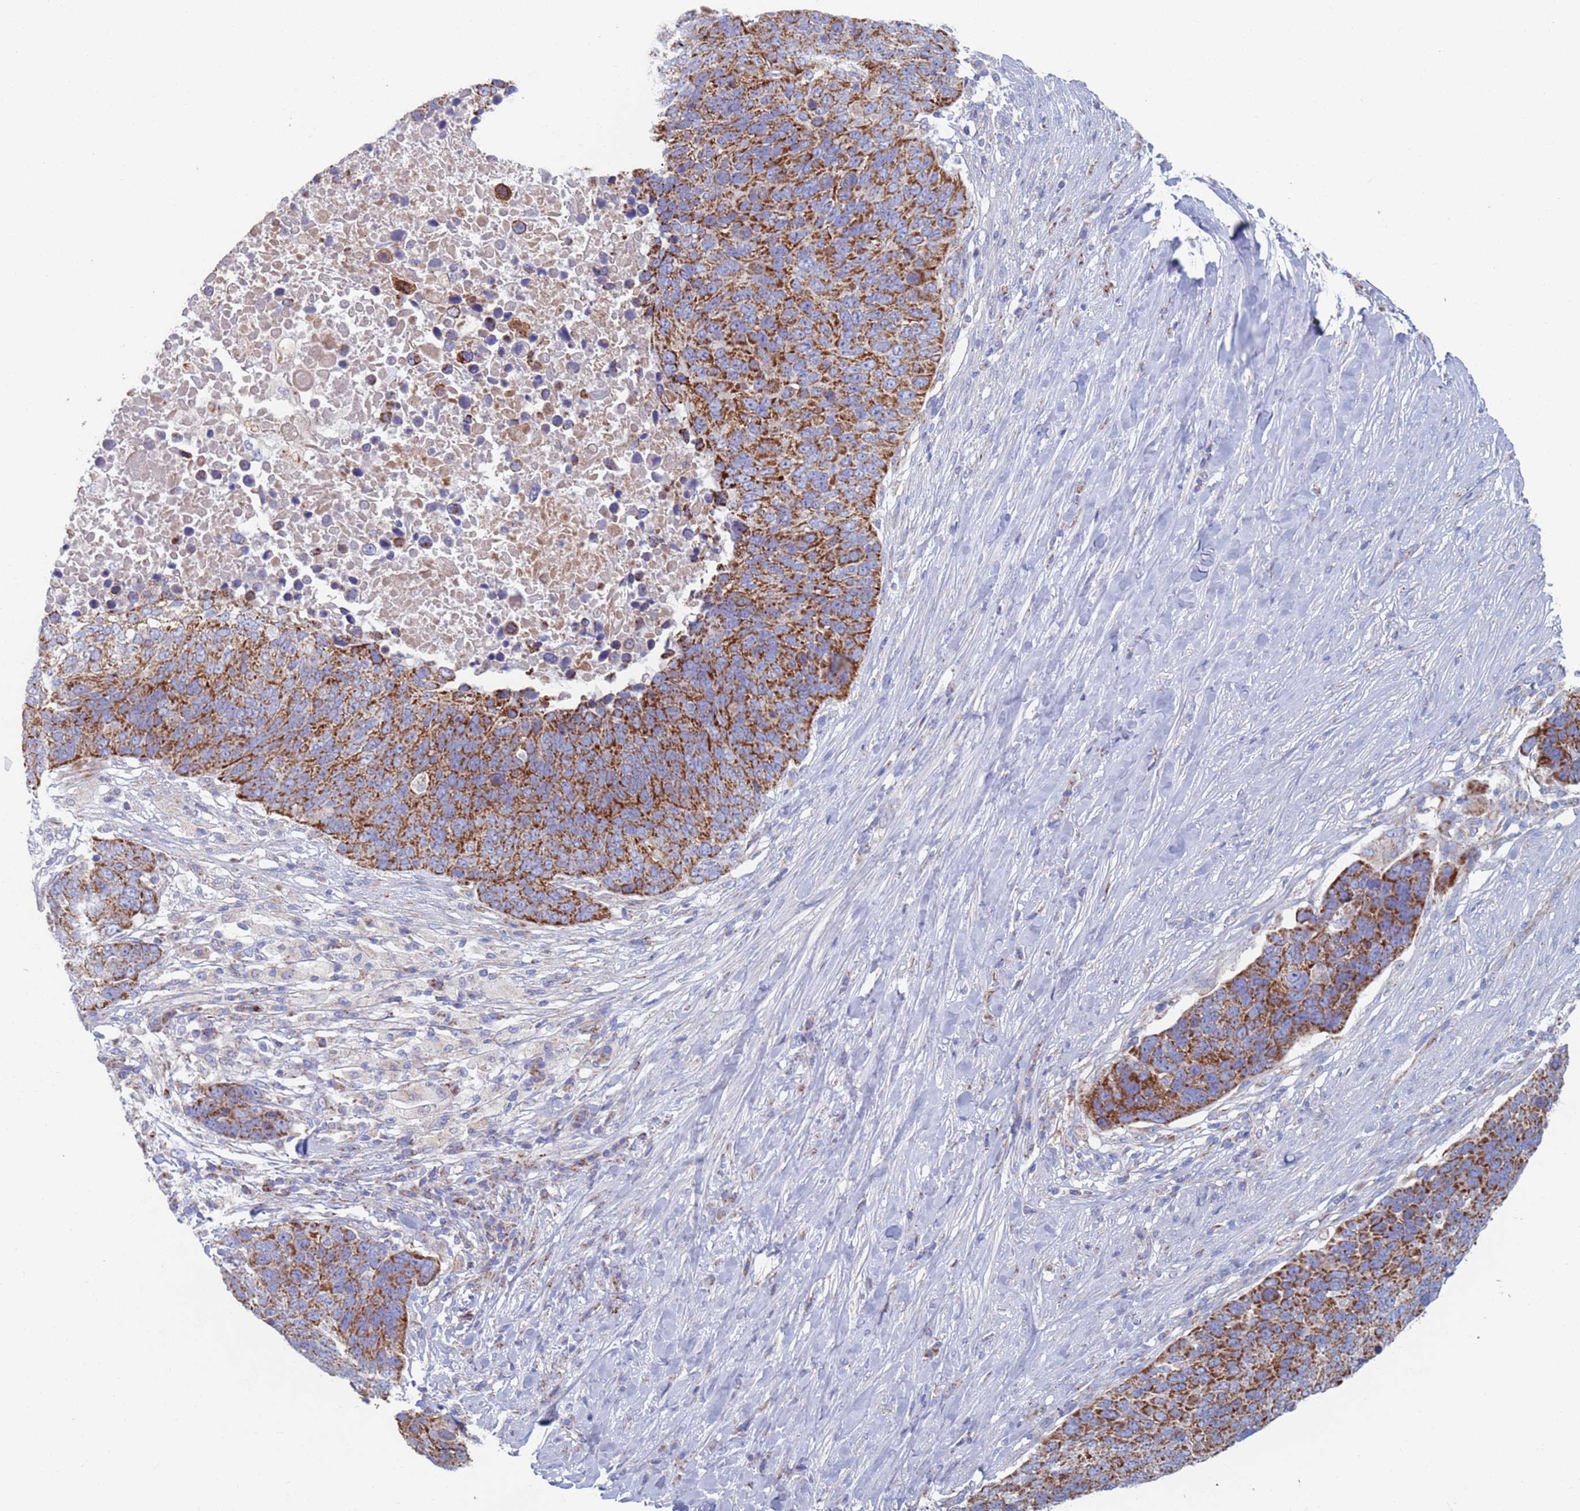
{"staining": {"intensity": "strong", "quantity": ">75%", "location": "cytoplasmic/membranous"}, "tissue": "lung cancer", "cell_type": "Tumor cells", "image_type": "cancer", "snomed": [{"axis": "morphology", "description": "Normal tissue, NOS"}, {"axis": "morphology", "description": "Squamous cell carcinoma, NOS"}, {"axis": "topography", "description": "Lymph node"}, {"axis": "topography", "description": "Lung"}], "caption": "Lung squamous cell carcinoma tissue exhibits strong cytoplasmic/membranous staining in about >75% of tumor cells", "gene": "MRPL22", "patient": {"sex": "male", "age": 66}}